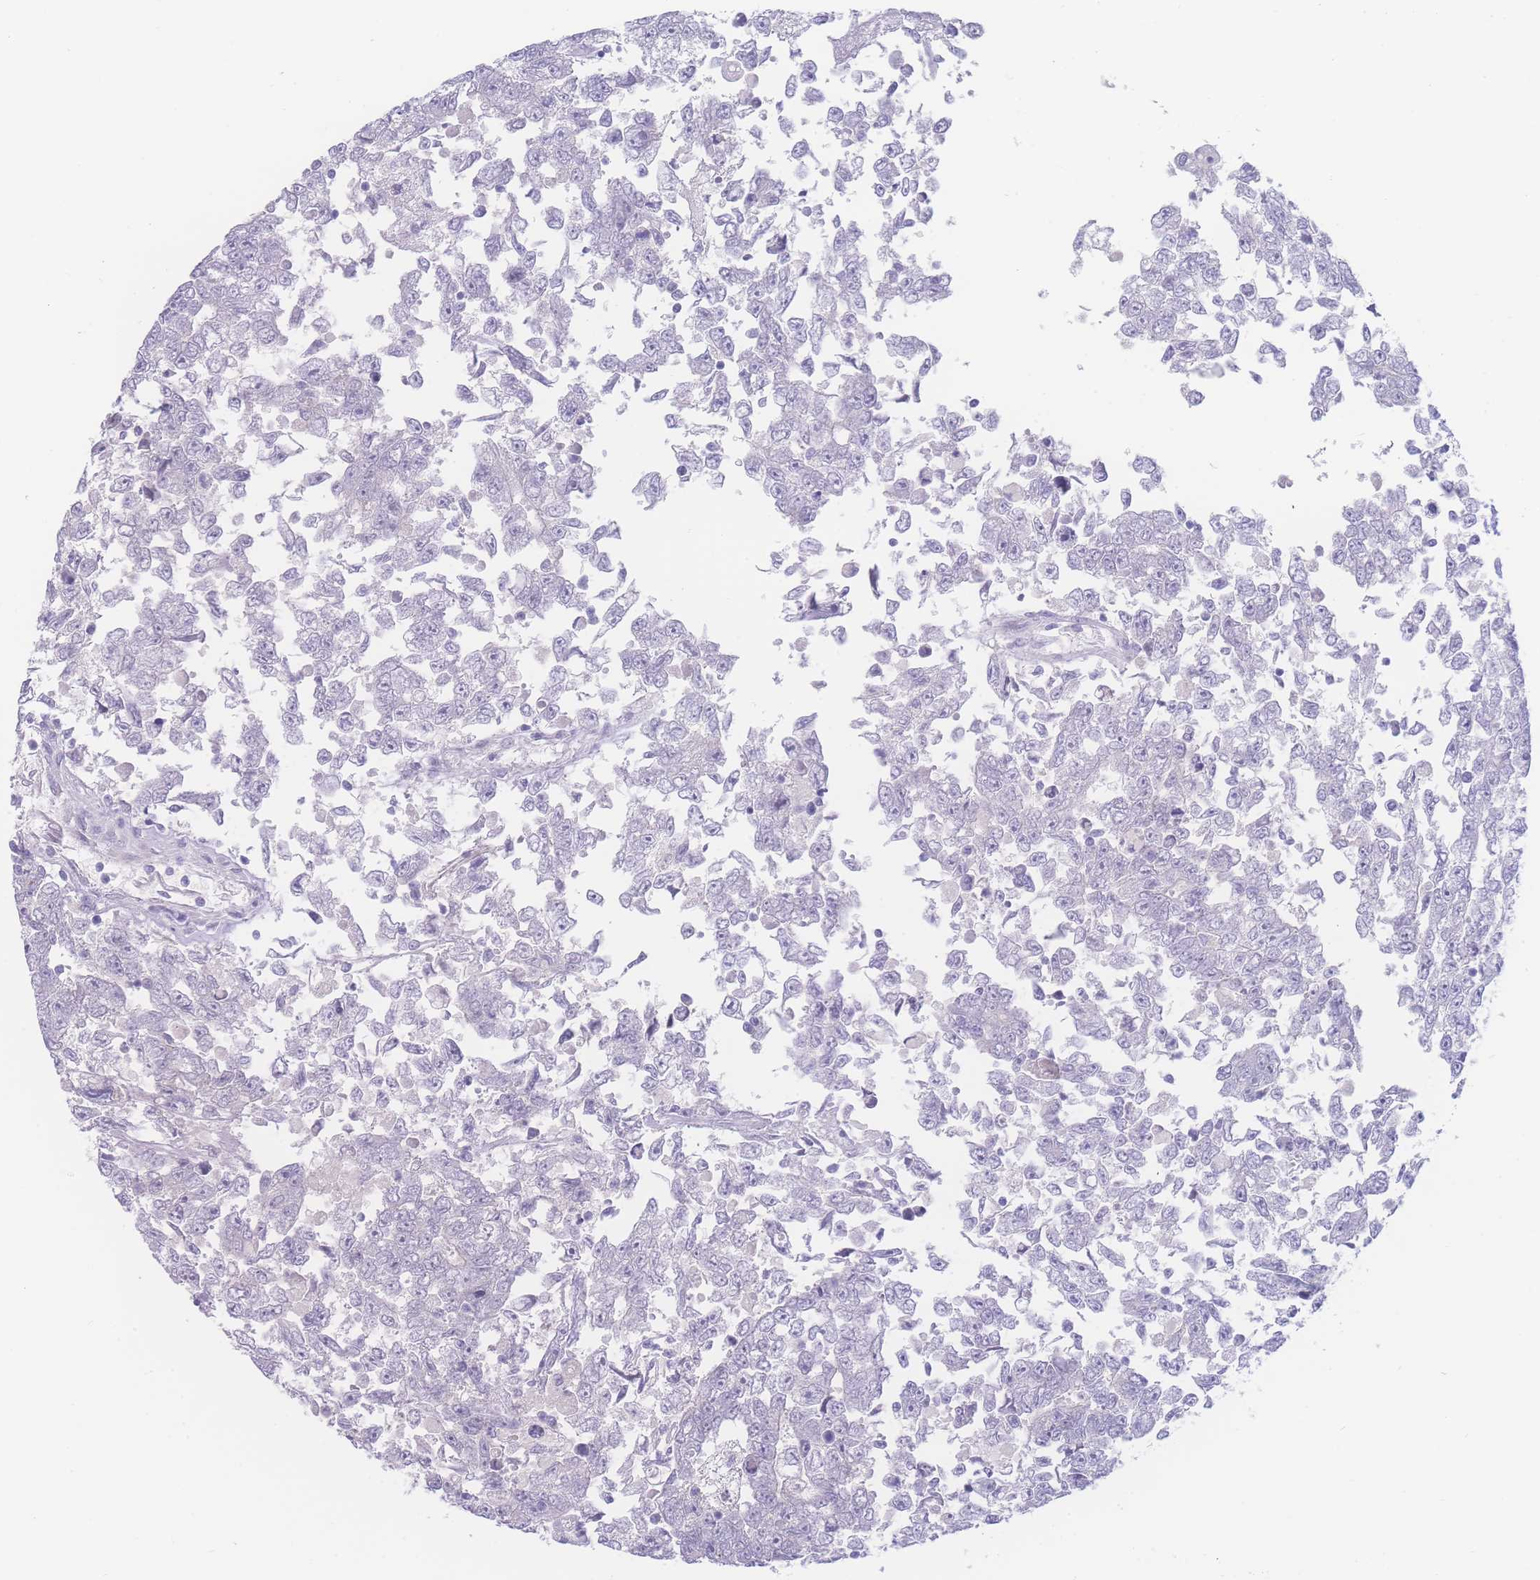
{"staining": {"intensity": "negative", "quantity": "none", "location": "none"}, "tissue": "testis cancer", "cell_type": "Tumor cells", "image_type": "cancer", "snomed": [{"axis": "morphology", "description": "Carcinoma, Embryonal, NOS"}, {"axis": "topography", "description": "Testis"}], "caption": "Immunohistochemistry (IHC) of testis cancer (embryonal carcinoma) displays no staining in tumor cells.", "gene": "PRSS22", "patient": {"sex": "male", "age": 25}}